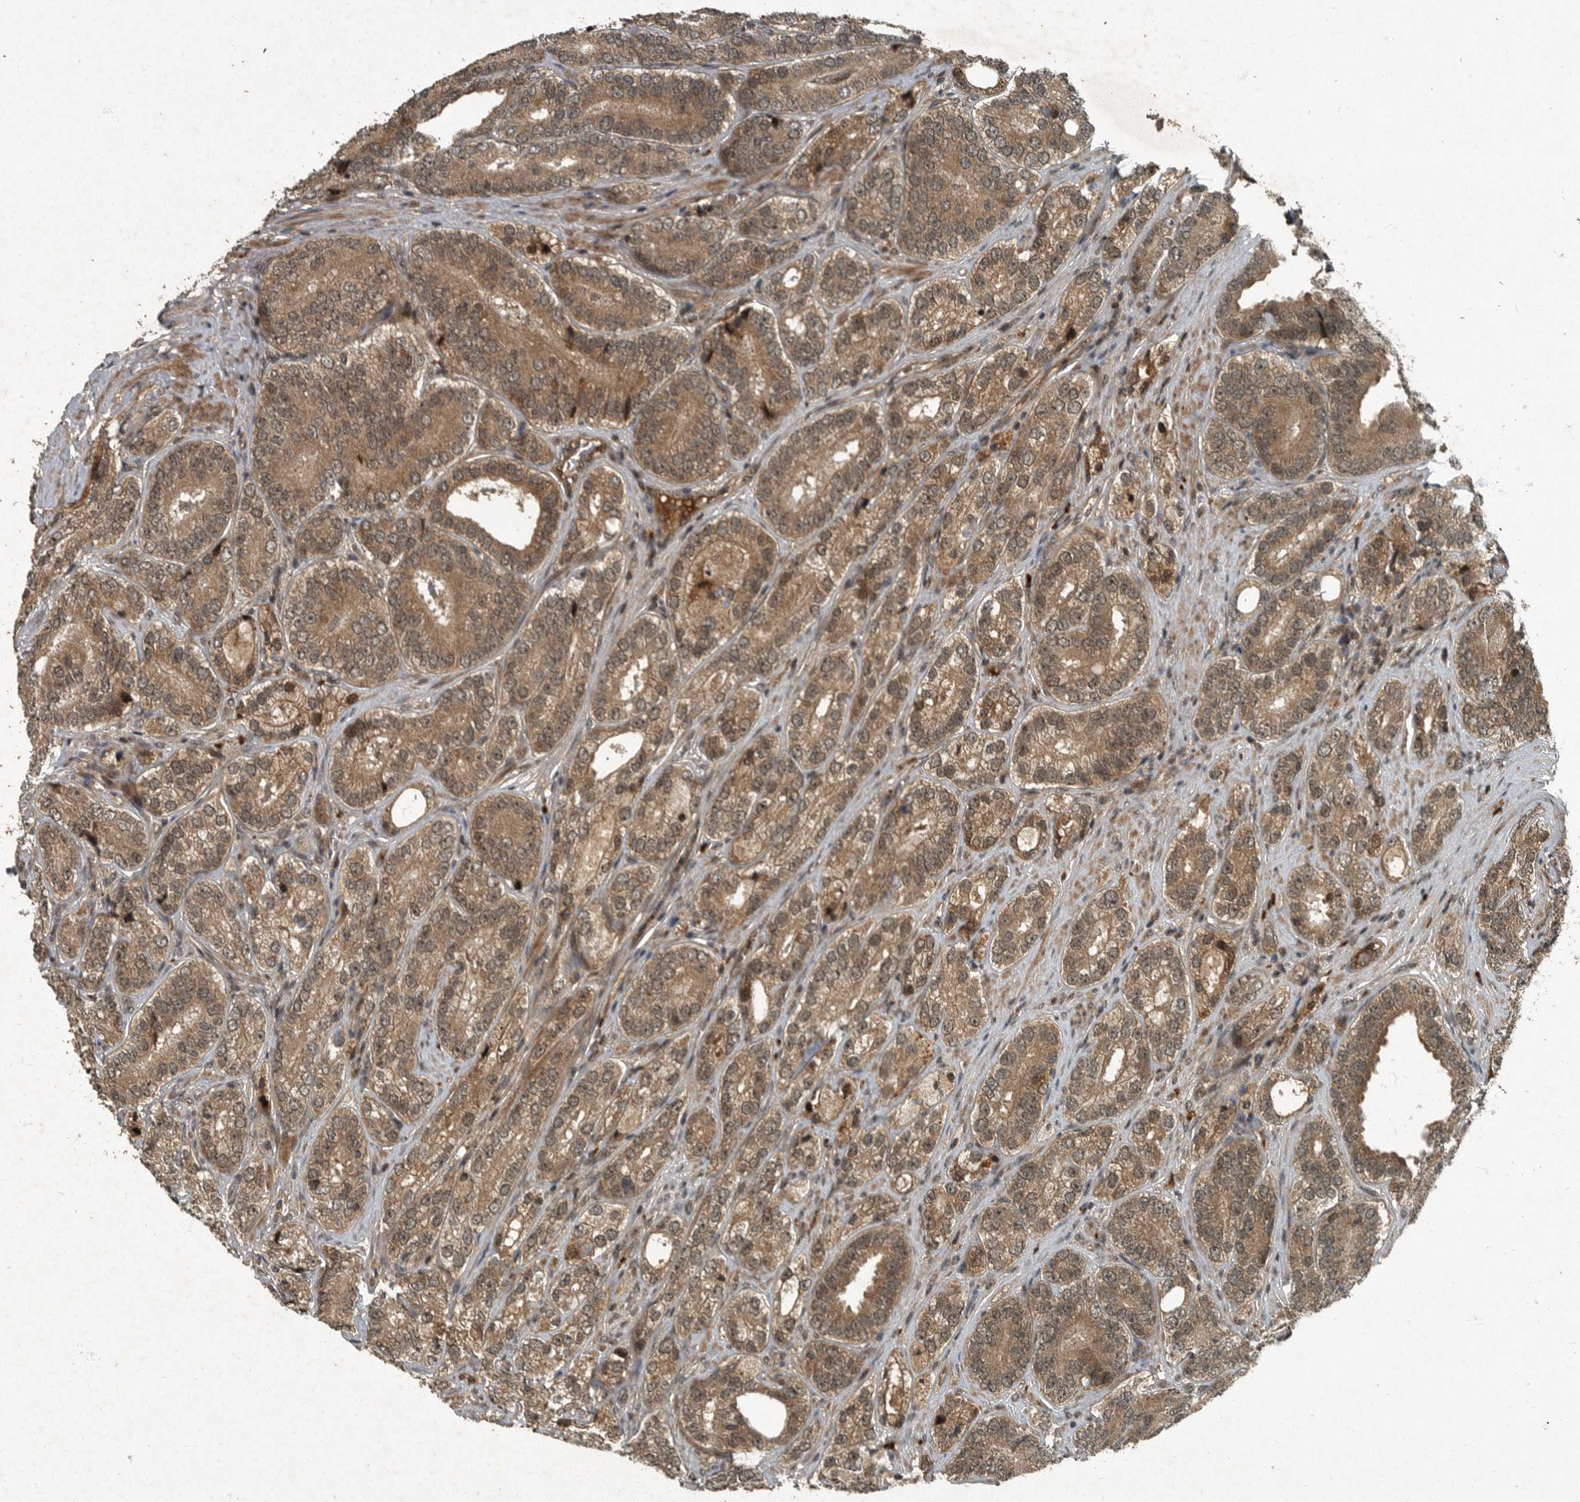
{"staining": {"intensity": "moderate", "quantity": ">75%", "location": "cytoplasmic/membranous"}, "tissue": "prostate cancer", "cell_type": "Tumor cells", "image_type": "cancer", "snomed": [{"axis": "morphology", "description": "Adenocarcinoma, High grade"}, {"axis": "topography", "description": "Prostate"}], "caption": "Brown immunohistochemical staining in high-grade adenocarcinoma (prostate) shows moderate cytoplasmic/membranous expression in about >75% of tumor cells. (IHC, brightfield microscopy, high magnification).", "gene": "FOXO1", "patient": {"sex": "male", "age": 56}}